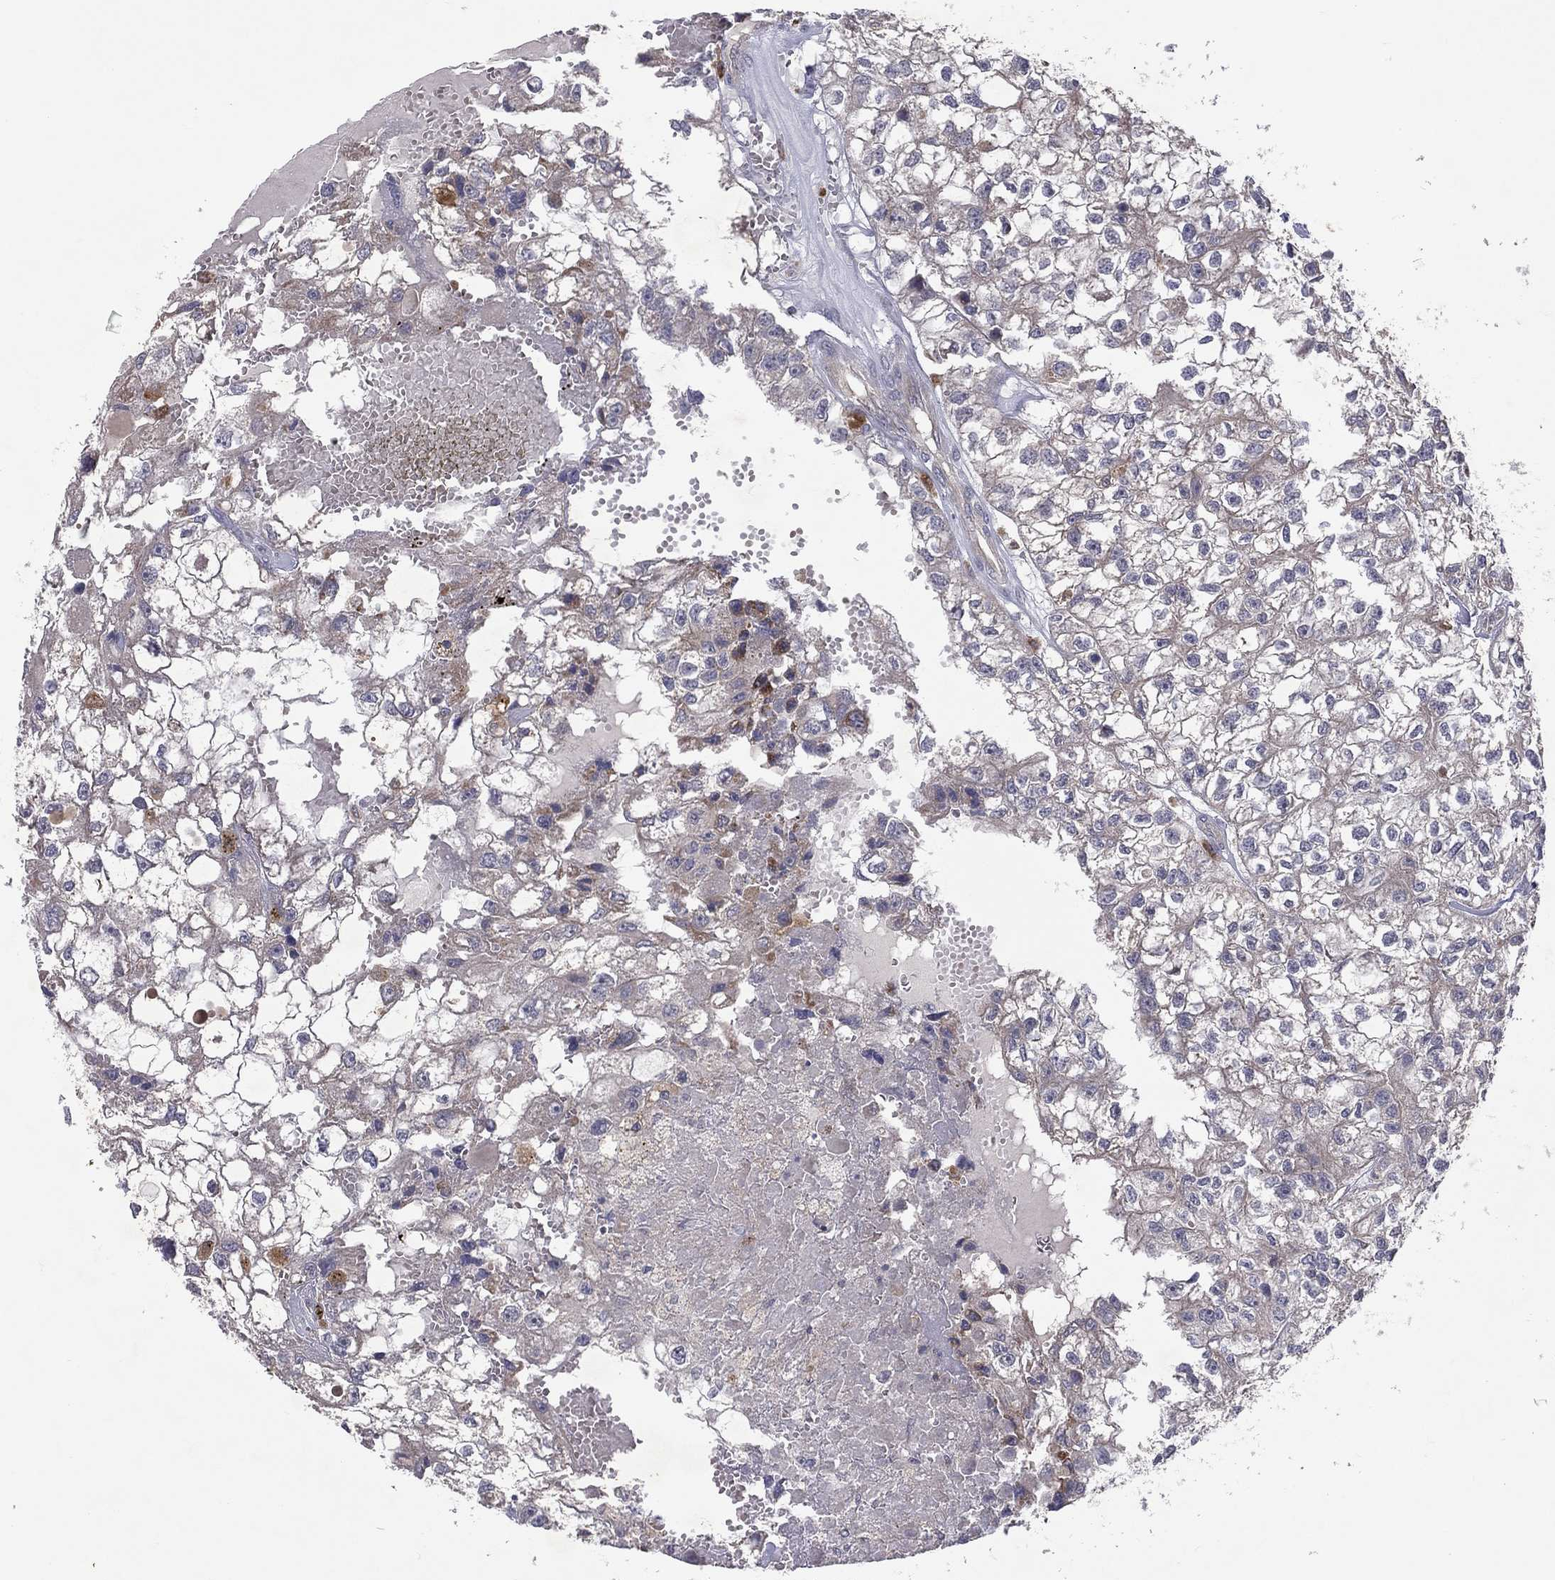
{"staining": {"intensity": "negative", "quantity": "none", "location": "none"}, "tissue": "renal cancer", "cell_type": "Tumor cells", "image_type": "cancer", "snomed": [{"axis": "morphology", "description": "Adenocarcinoma, NOS"}, {"axis": "topography", "description": "Kidney"}], "caption": "Renal adenocarcinoma stained for a protein using IHC shows no positivity tumor cells.", "gene": "STARD3", "patient": {"sex": "male", "age": 56}}